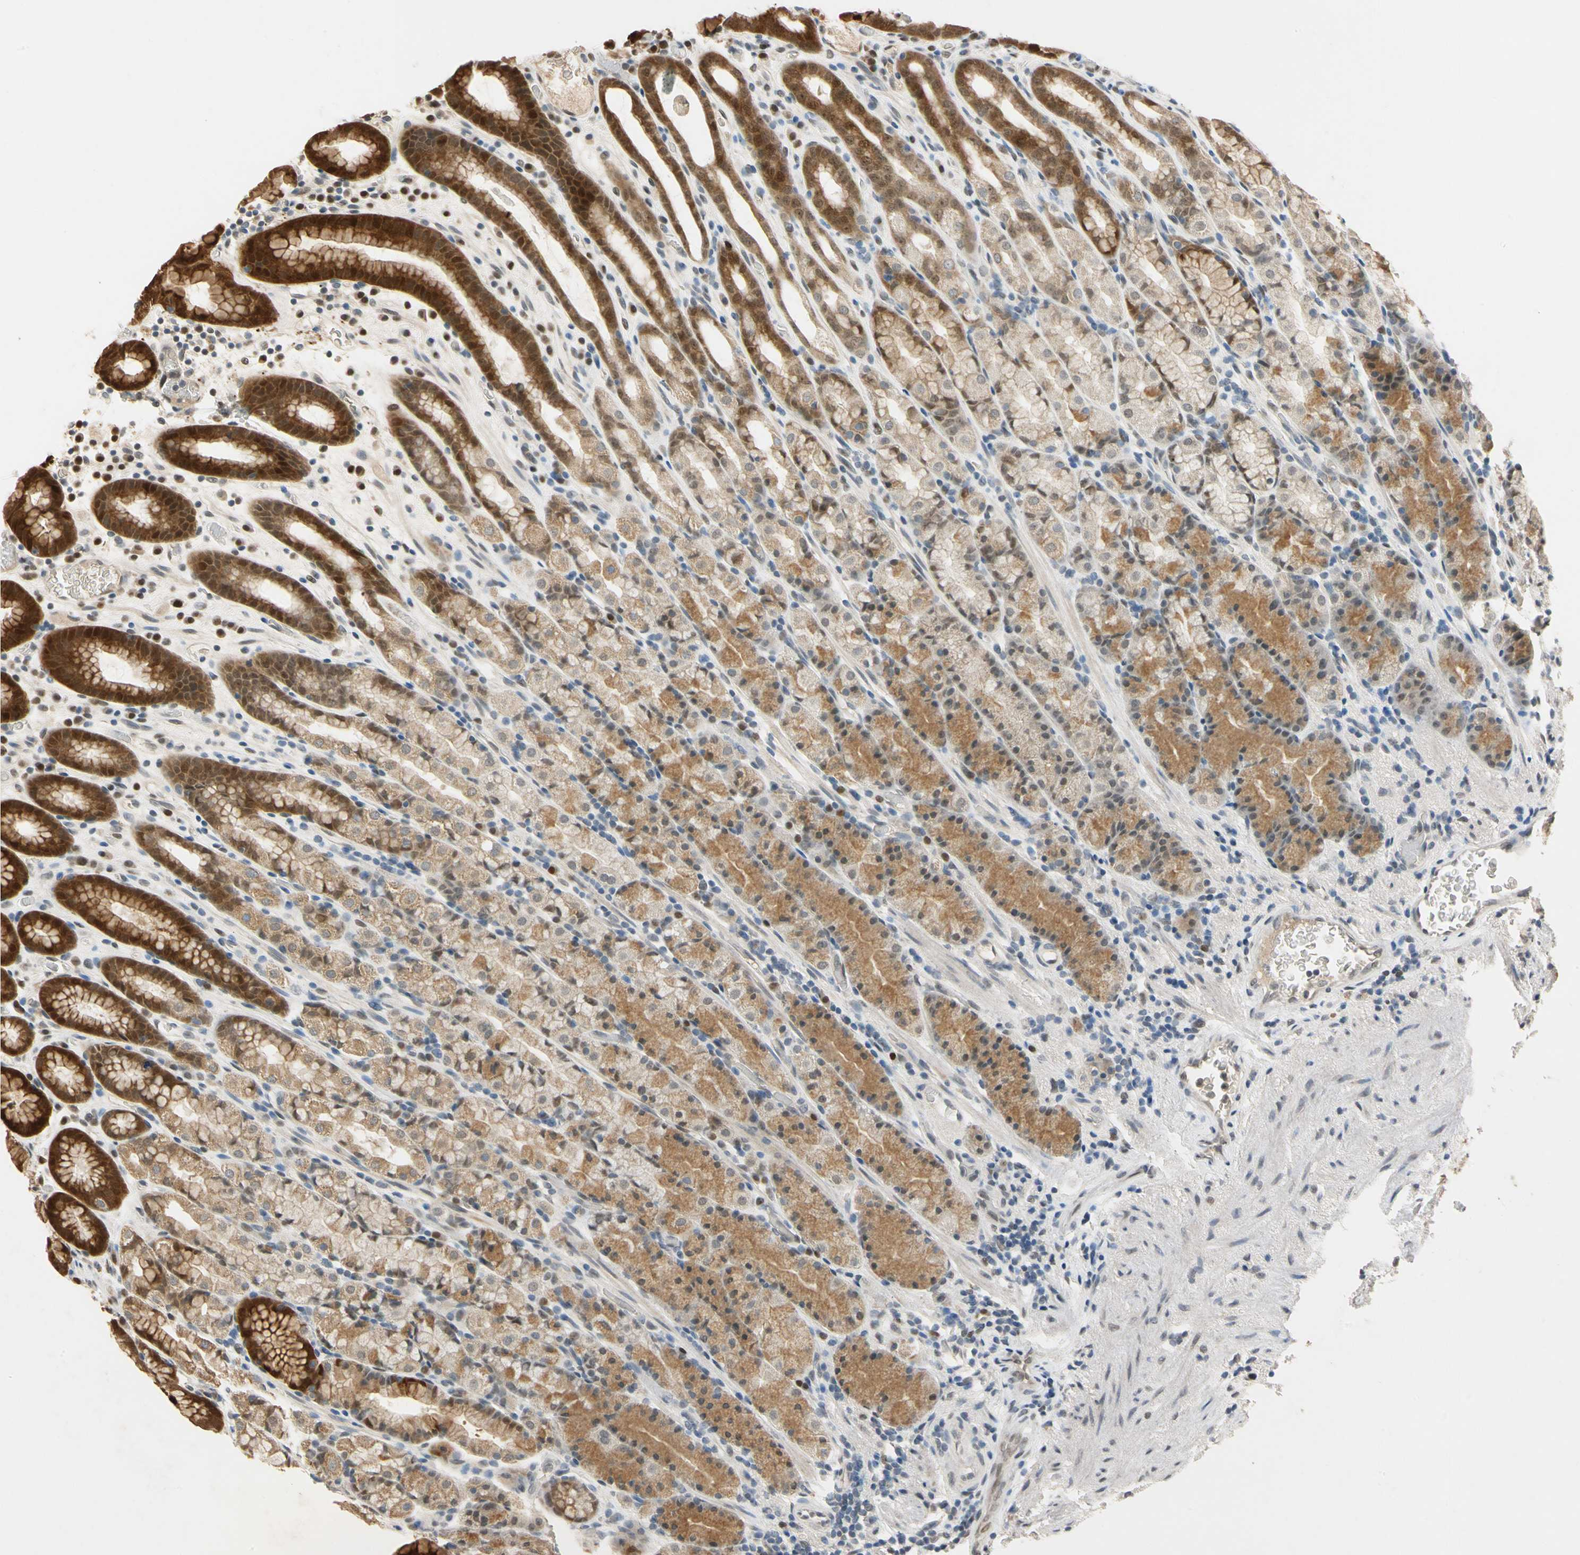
{"staining": {"intensity": "strong", "quantity": "25%-75%", "location": "cytoplasmic/membranous,nuclear"}, "tissue": "stomach", "cell_type": "Glandular cells", "image_type": "normal", "snomed": [{"axis": "morphology", "description": "Normal tissue, NOS"}, {"axis": "topography", "description": "Stomach, upper"}], "caption": "Glandular cells exhibit strong cytoplasmic/membranous,nuclear staining in approximately 25%-75% of cells in benign stomach. (Brightfield microscopy of DAB IHC at high magnification).", "gene": "RIOX2", "patient": {"sex": "male", "age": 68}}